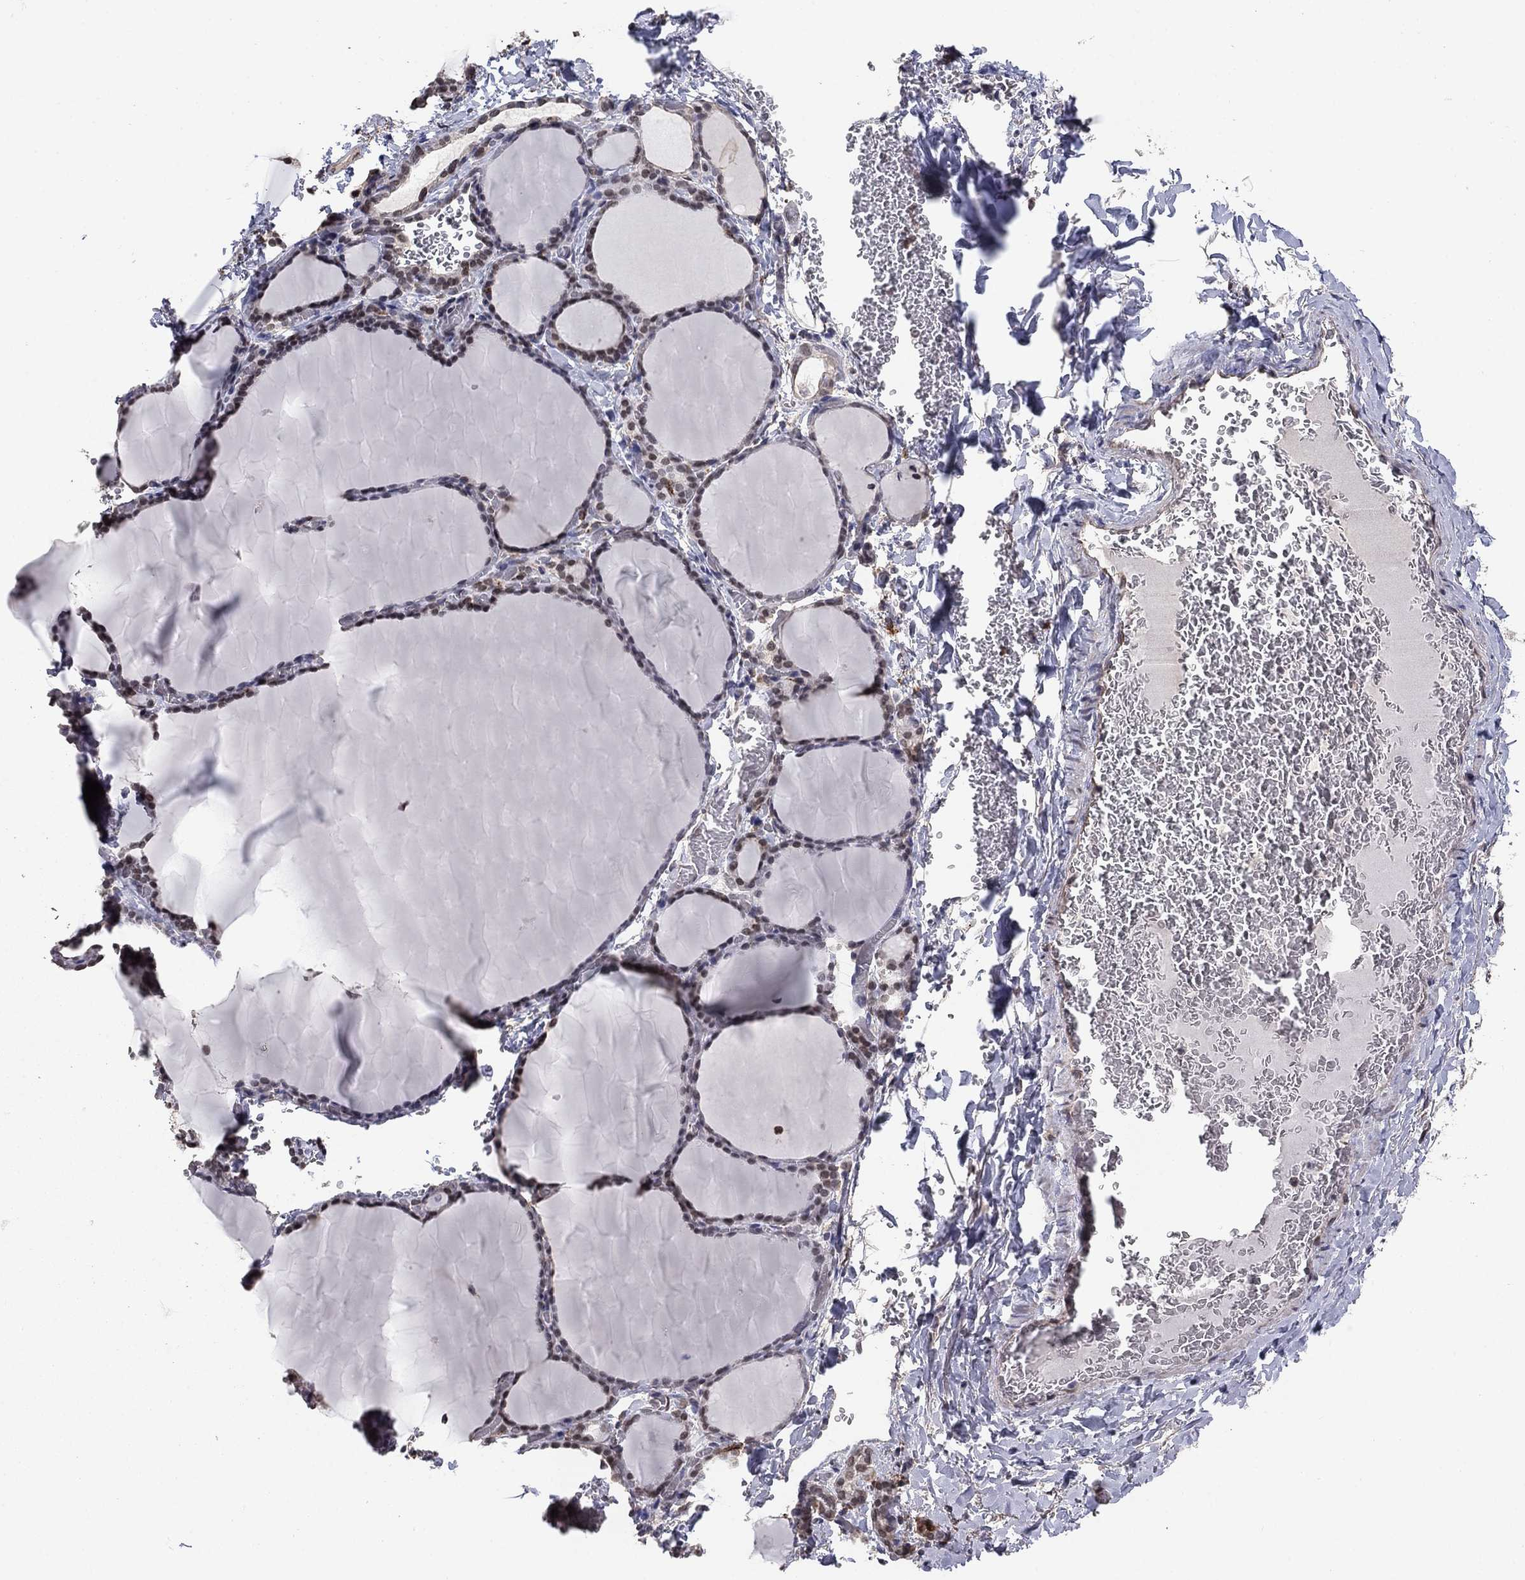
{"staining": {"intensity": "weak", "quantity": "25%-75%", "location": "nuclear"}, "tissue": "thyroid gland", "cell_type": "Glandular cells", "image_type": "normal", "snomed": [{"axis": "morphology", "description": "Normal tissue, NOS"}, {"axis": "morphology", "description": "Hyperplasia, NOS"}, {"axis": "topography", "description": "Thyroid gland"}], "caption": "Thyroid gland stained for a protein shows weak nuclear positivity in glandular cells. (Brightfield microscopy of DAB IHC at high magnification).", "gene": "GRIA3", "patient": {"sex": "female", "age": 27}}